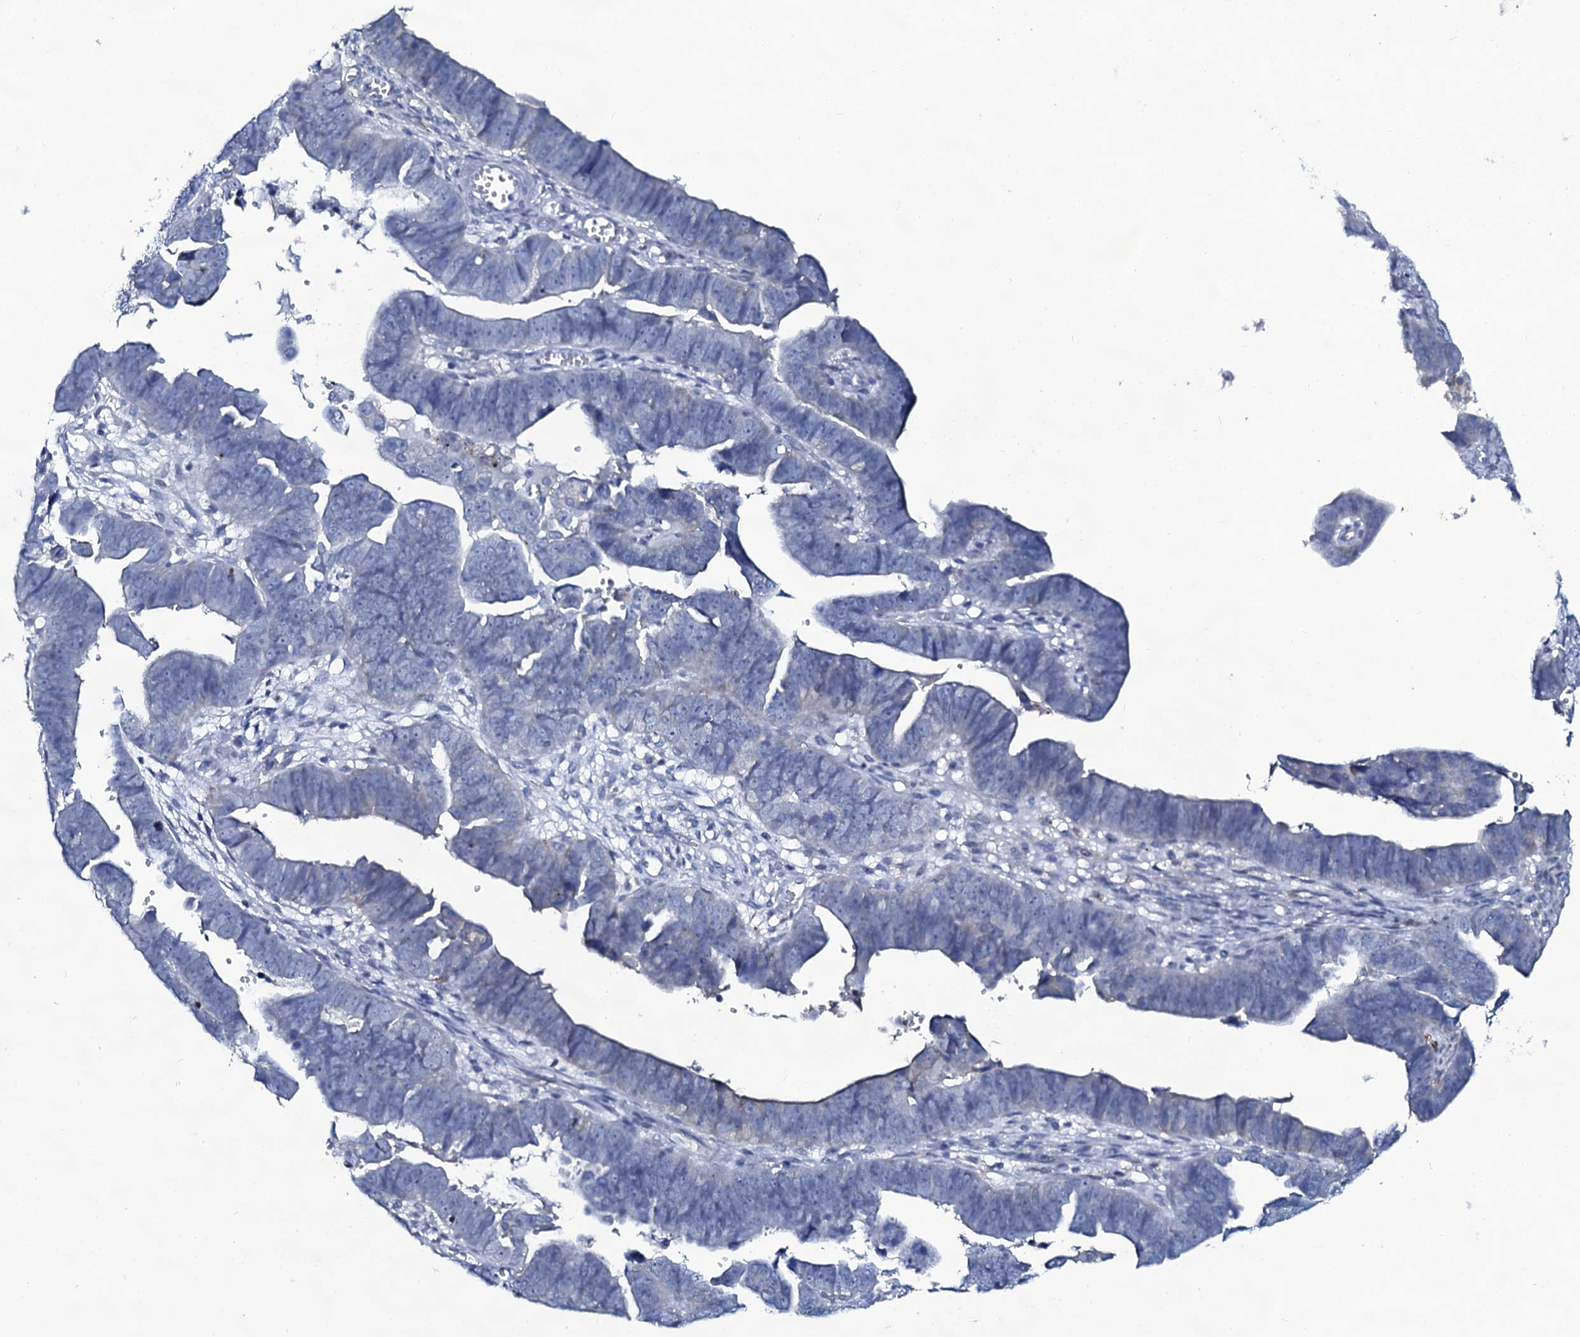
{"staining": {"intensity": "negative", "quantity": "none", "location": "none"}, "tissue": "endometrial cancer", "cell_type": "Tumor cells", "image_type": "cancer", "snomed": [{"axis": "morphology", "description": "Adenocarcinoma, NOS"}, {"axis": "topography", "description": "Endometrium"}], "caption": "Endometrial adenocarcinoma was stained to show a protein in brown. There is no significant positivity in tumor cells.", "gene": "SLC4A7", "patient": {"sex": "female", "age": 75}}